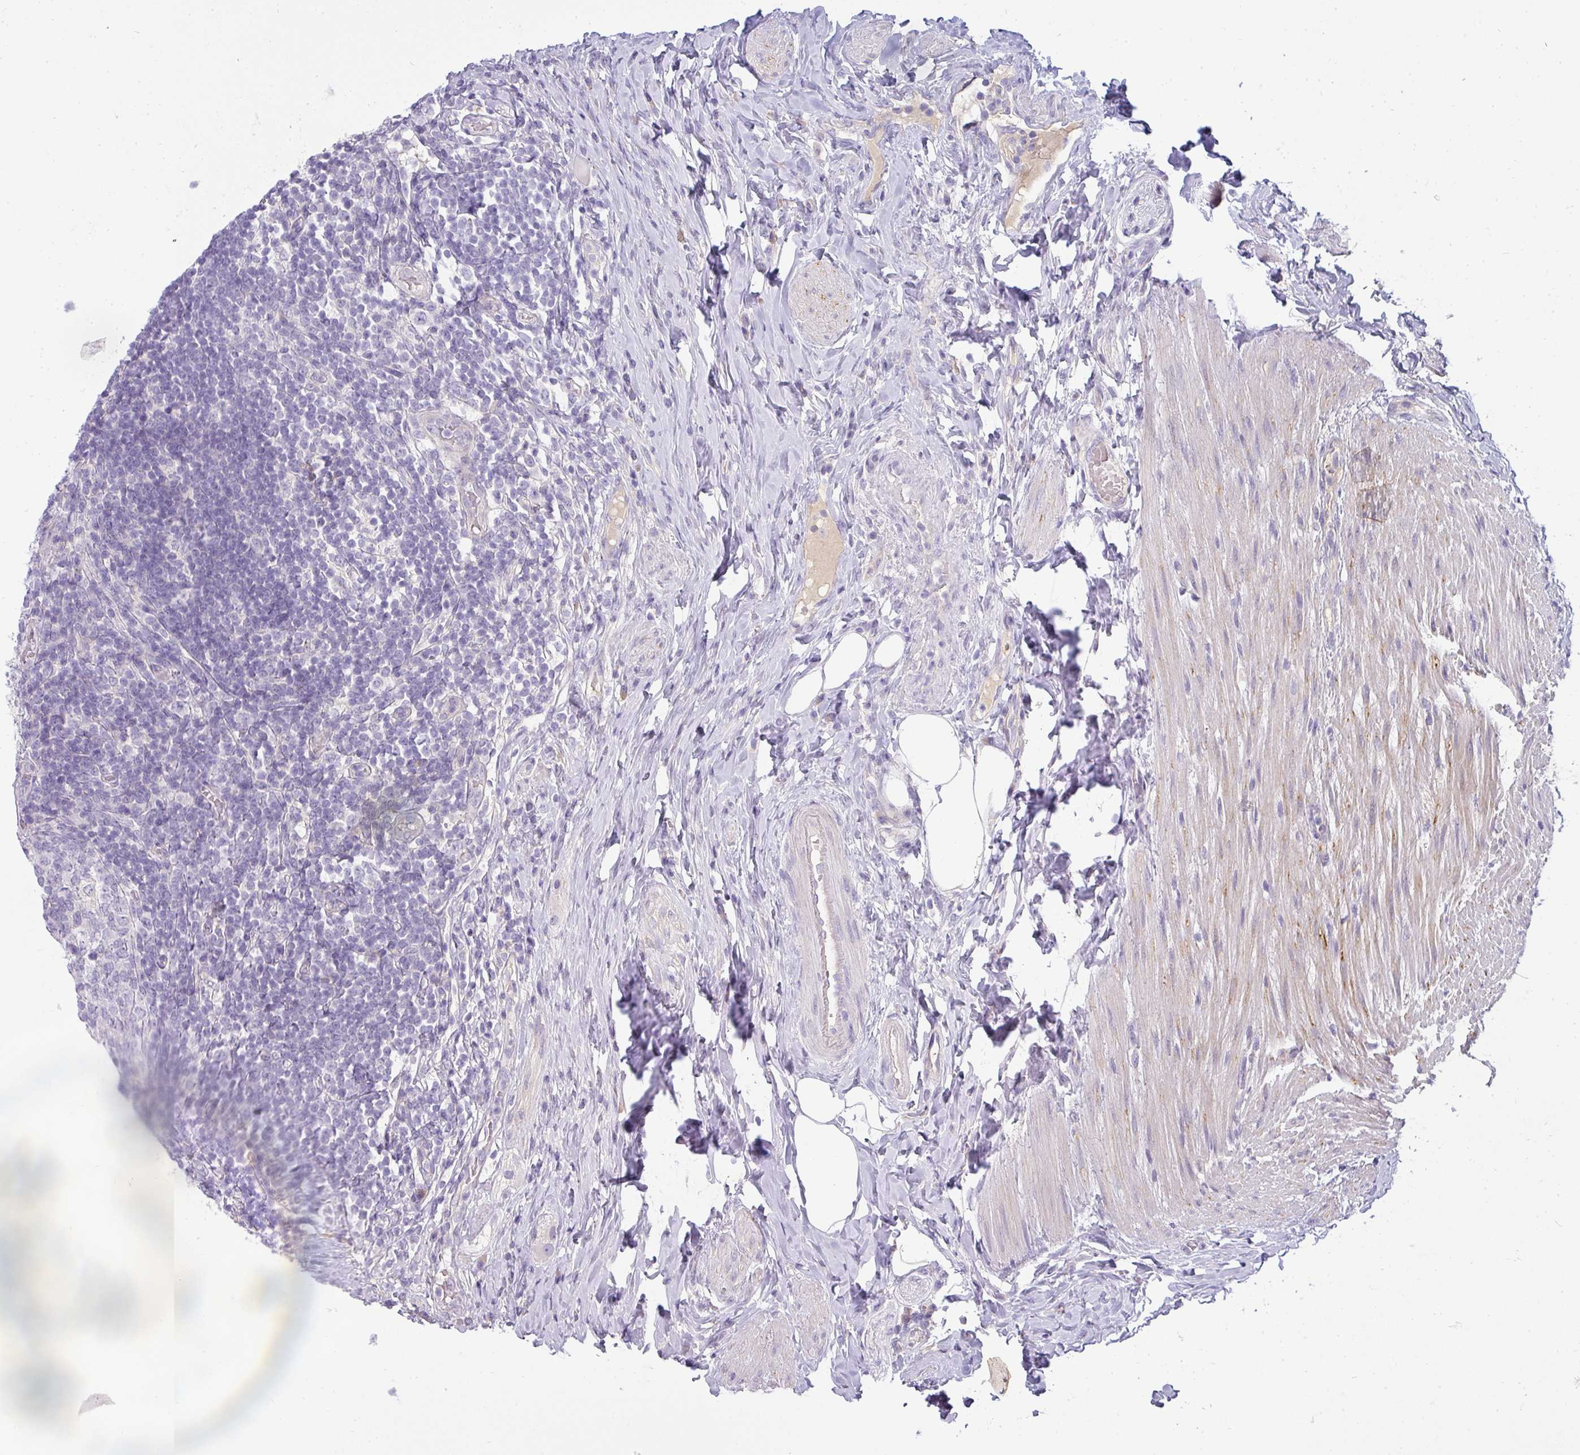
{"staining": {"intensity": "strong", "quantity": "25%-75%", "location": "cytoplasmic/membranous"}, "tissue": "appendix", "cell_type": "Glandular cells", "image_type": "normal", "snomed": [{"axis": "morphology", "description": "Normal tissue, NOS"}, {"axis": "topography", "description": "Appendix"}], "caption": "This is an image of immunohistochemistry (IHC) staining of normal appendix, which shows strong expression in the cytoplasmic/membranous of glandular cells.", "gene": "ASXL3", "patient": {"sex": "female", "age": 43}}